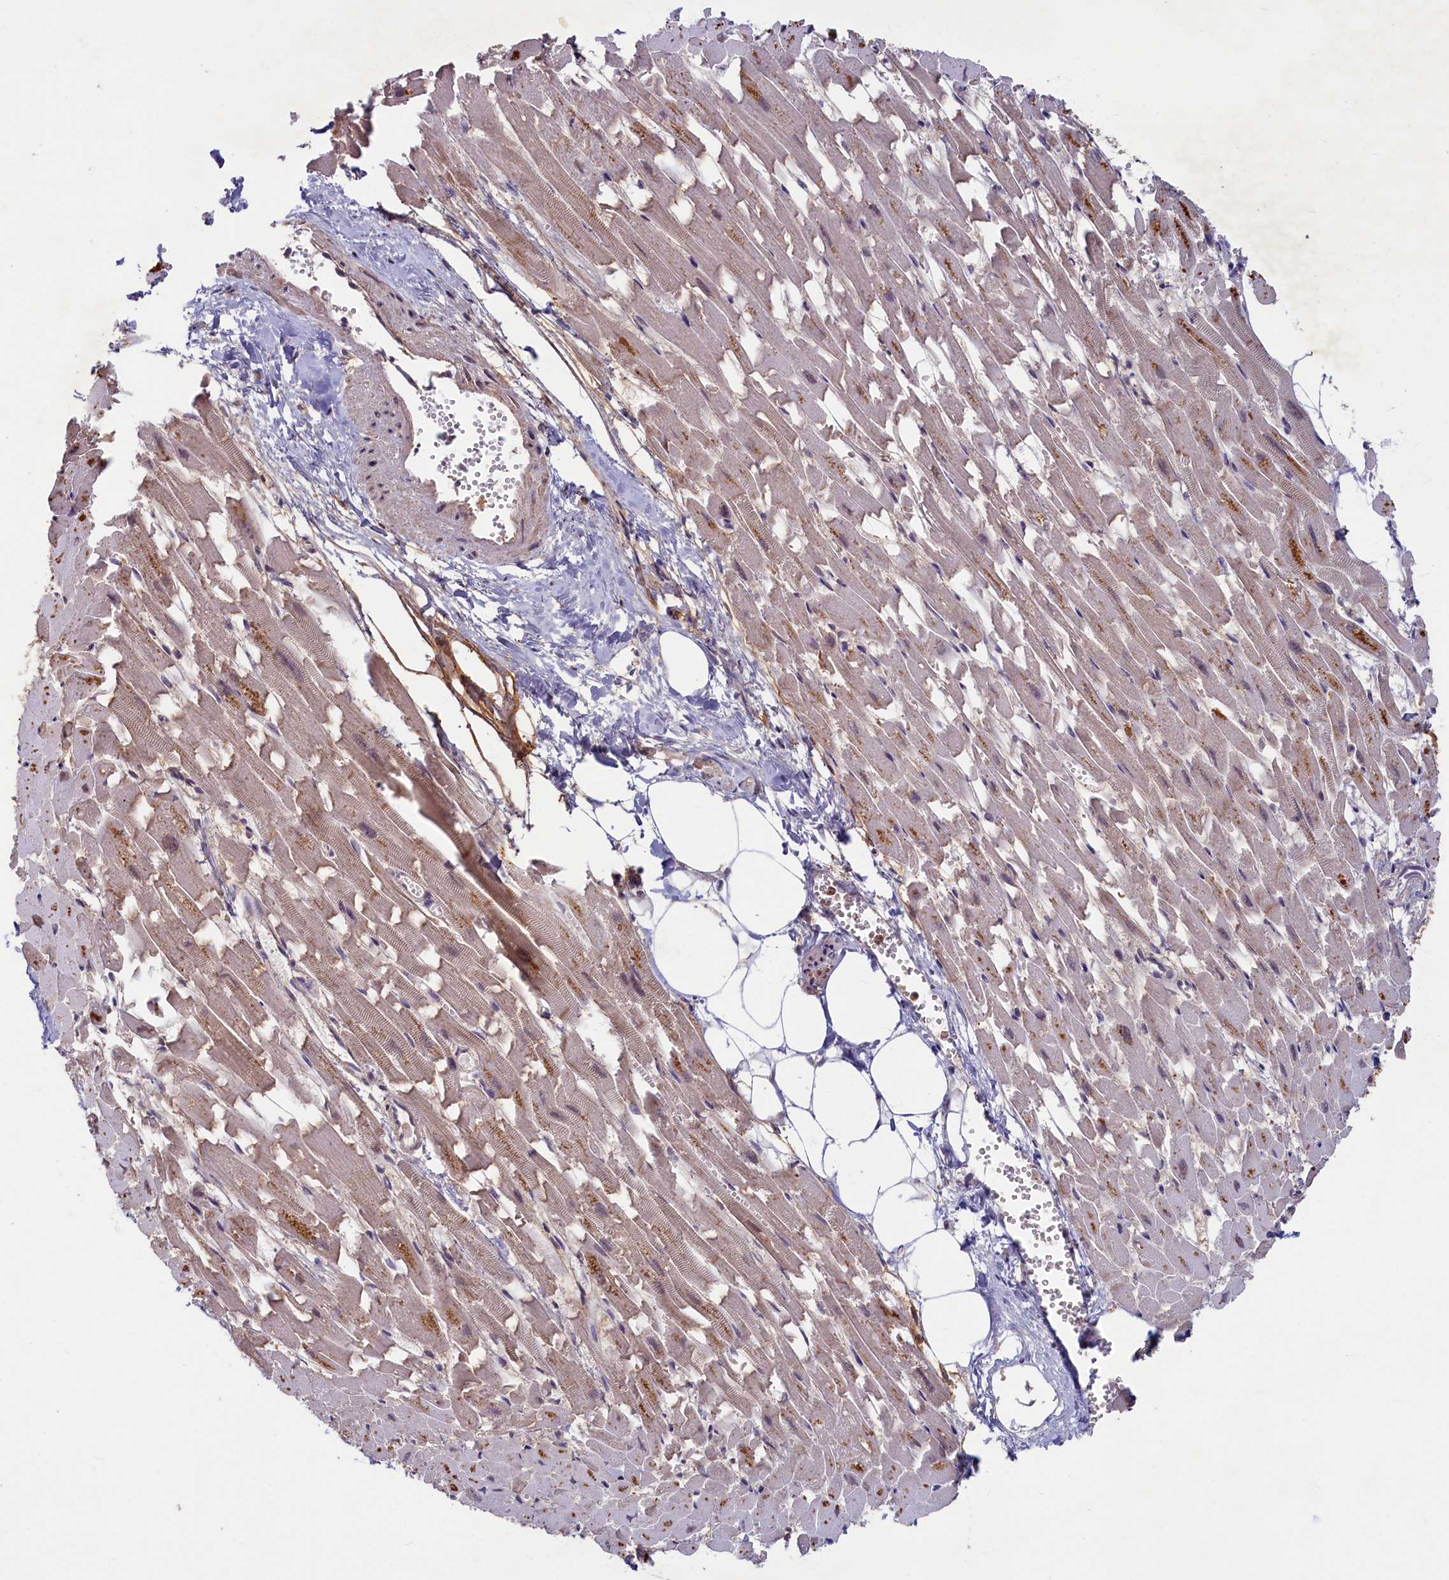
{"staining": {"intensity": "moderate", "quantity": "25%-75%", "location": "cytoplasmic/membranous,nuclear"}, "tissue": "heart muscle", "cell_type": "Cardiomyocytes", "image_type": "normal", "snomed": [{"axis": "morphology", "description": "Normal tissue, NOS"}, {"axis": "topography", "description": "Heart"}], "caption": "Immunohistochemical staining of benign human heart muscle demonstrates 25%-75% levels of moderate cytoplasmic/membranous,nuclear protein staining in approximately 25%-75% of cardiomyocytes.", "gene": "BRCA1", "patient": {"sex": "female", "age": 64}}